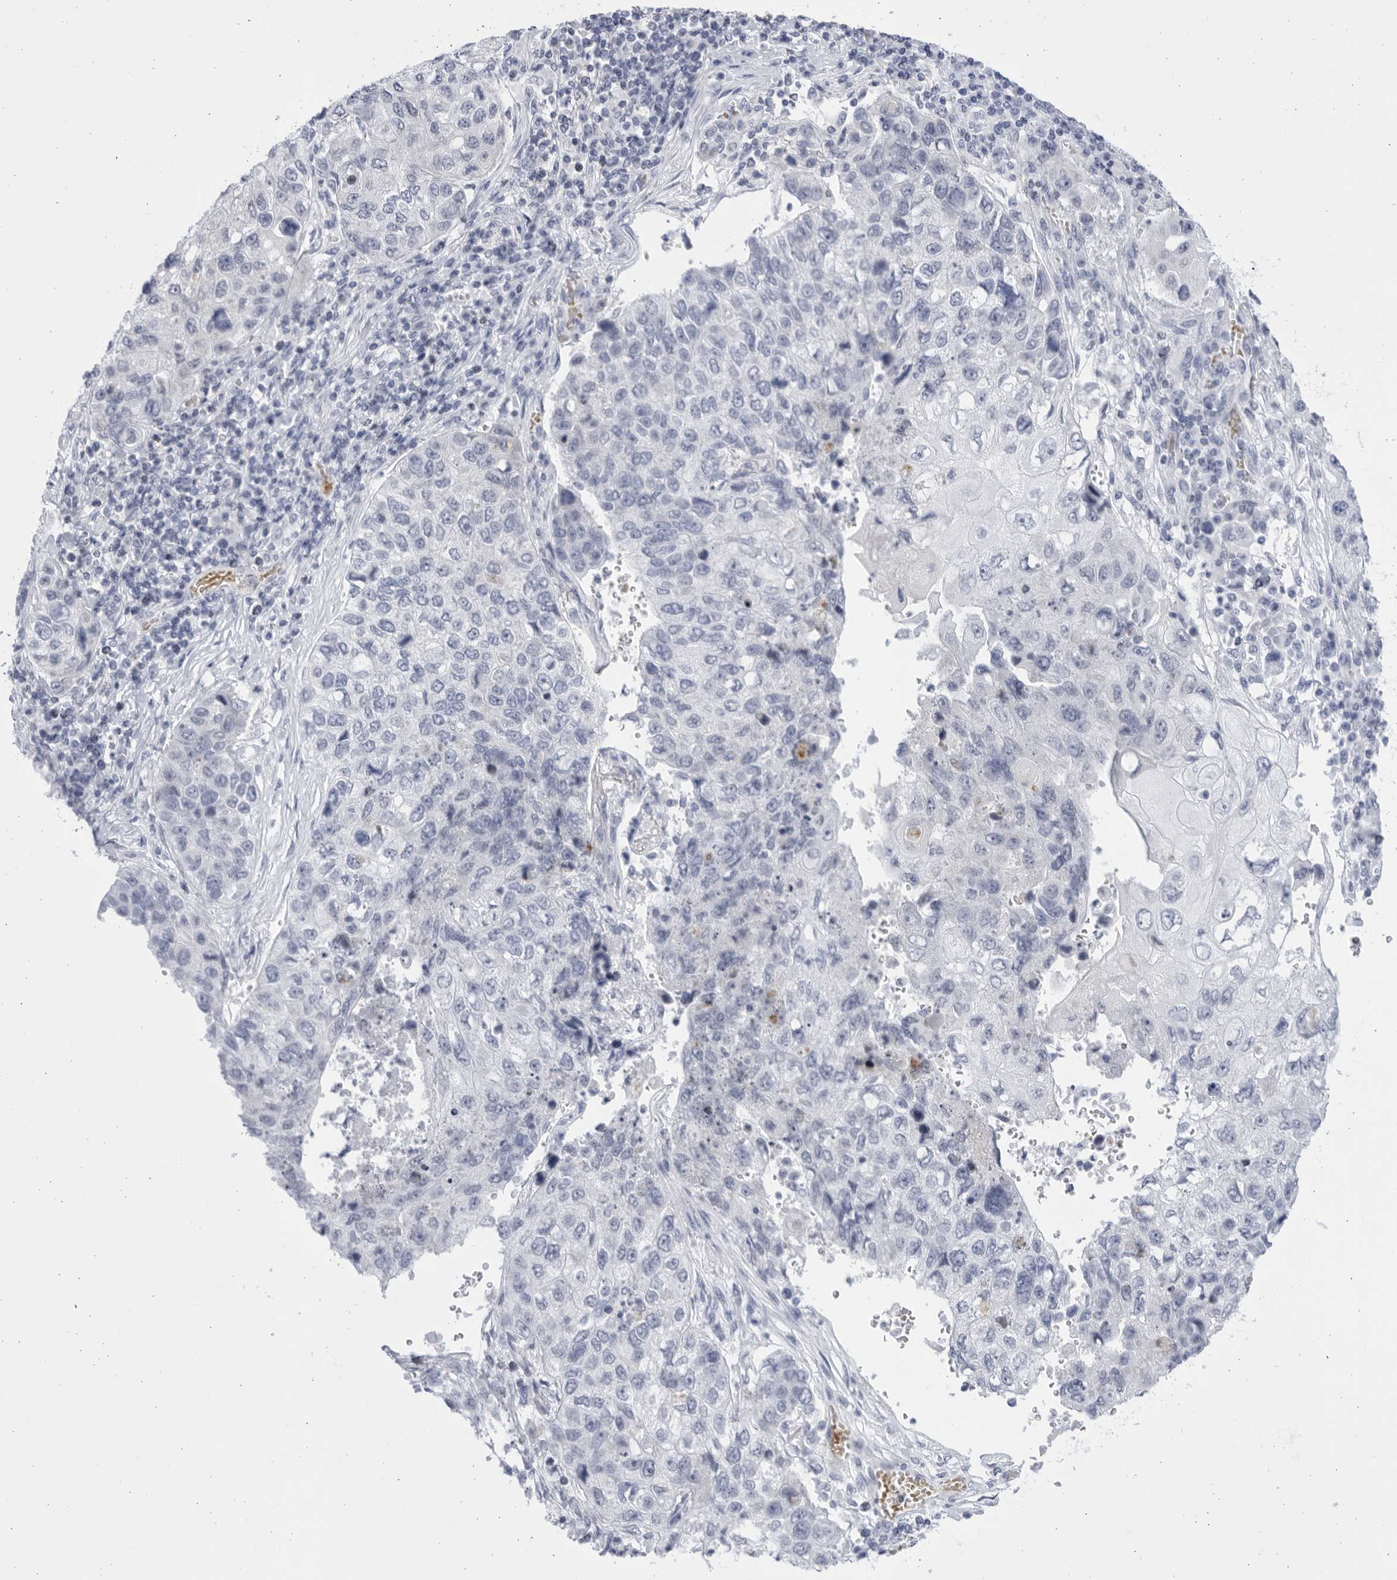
{"staining": {"intensity": "negative", "quantity": "none", "location": "none"}, "tissue": "lung cancer", "cell_type": "Tumor cells", "image_type": "cancer", "snomed": [{"axis": "morphology", "description": "Squamous cell carcinoma, NOS"}, {"axis": "topography", "description": "Lung"}], "caption": "IHC photomicrograph of neoplastic tissue: squamous cell carcinoma (lung) stained with DAB shows no significant protein staining in tumor cells.", "gene": "CCDC181", "patient": {"sex": "male", "age": 61}}